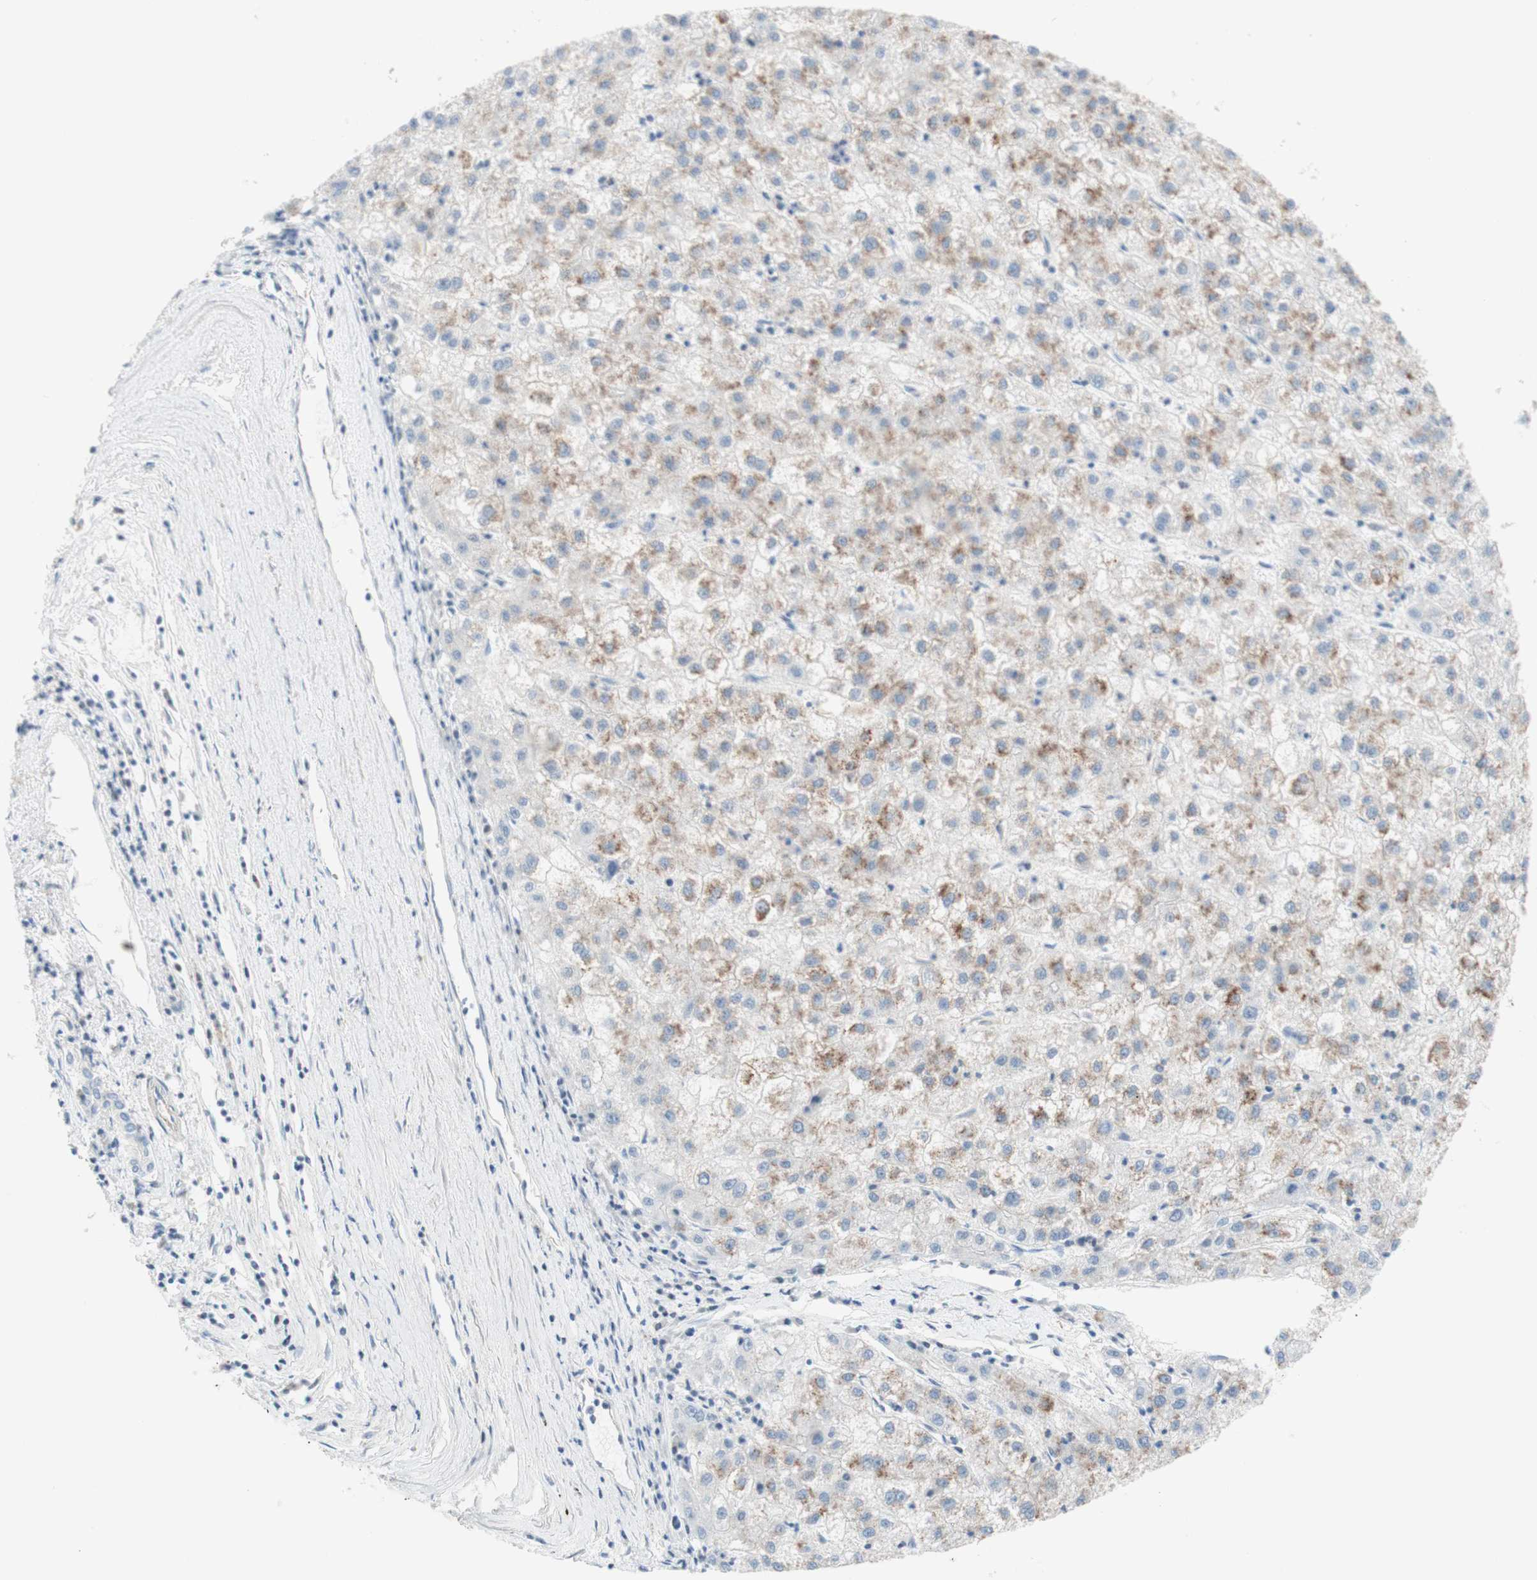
{"staining": {"intensity": "moderate", "quantity": ">75%", "location": "cytoplasmic/membranous"}, "tissue": "liver cancer", "cell_type": "Tumor cells", "image_type": "cancer", "snomed": [{"axis": "morphology", "description": "Carcinoma, Hepatocellular, NOS"}, {"axis": "topography", "description": "Liver"}], "caption": "Immunohistochemistry image of neoplastic tissue: liver cancer stained using immunohistochemistry (IHC) shows medium levels of moderate protein expression localized specifically in the cytoplasmic/membranous of tumor cells, appearing as a cytoplasmic/membranous brown color.", "gene": "POU2AF1", "patient": {"sex": "male", "age": 72}}